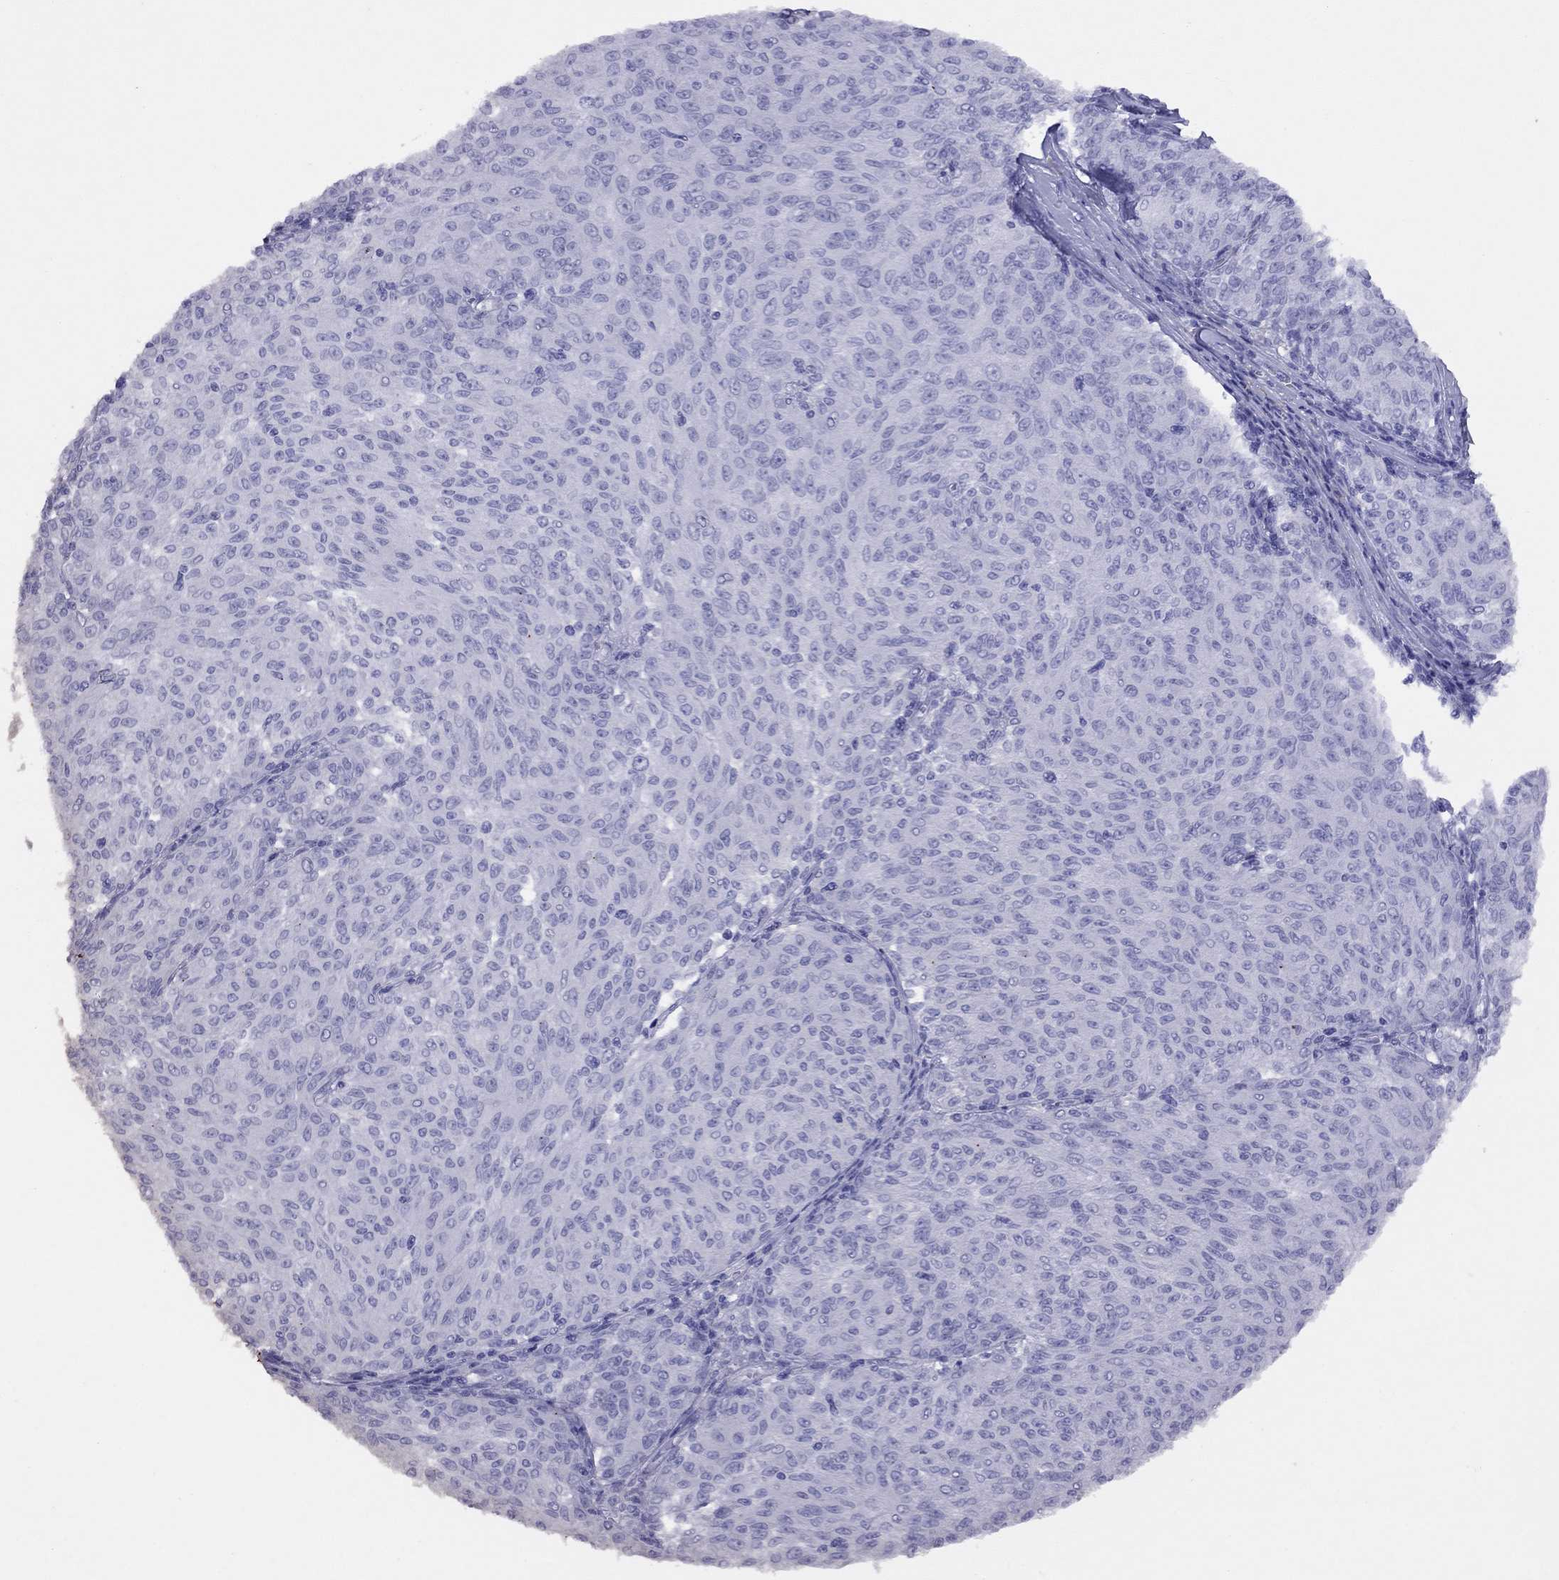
{"staining": {"intensity": "negative", "quantity": "none", "location": "none"}, "tissue": "melanoma", "cell_type": "Tumor cells", "image_type": "cancer", "snomed": [{"axis": "morphology", "description": "Malignant melanoma, NOS"}, {"axis": "topography", "description": "Skin"}], "caption": "A high-resolution micrograph shows immunohistochemistry staining of melanoma, which displays no significant expression in tumor cells.", "gene": "GRIA2", "patient": {"sex": "female", "age": 72}}